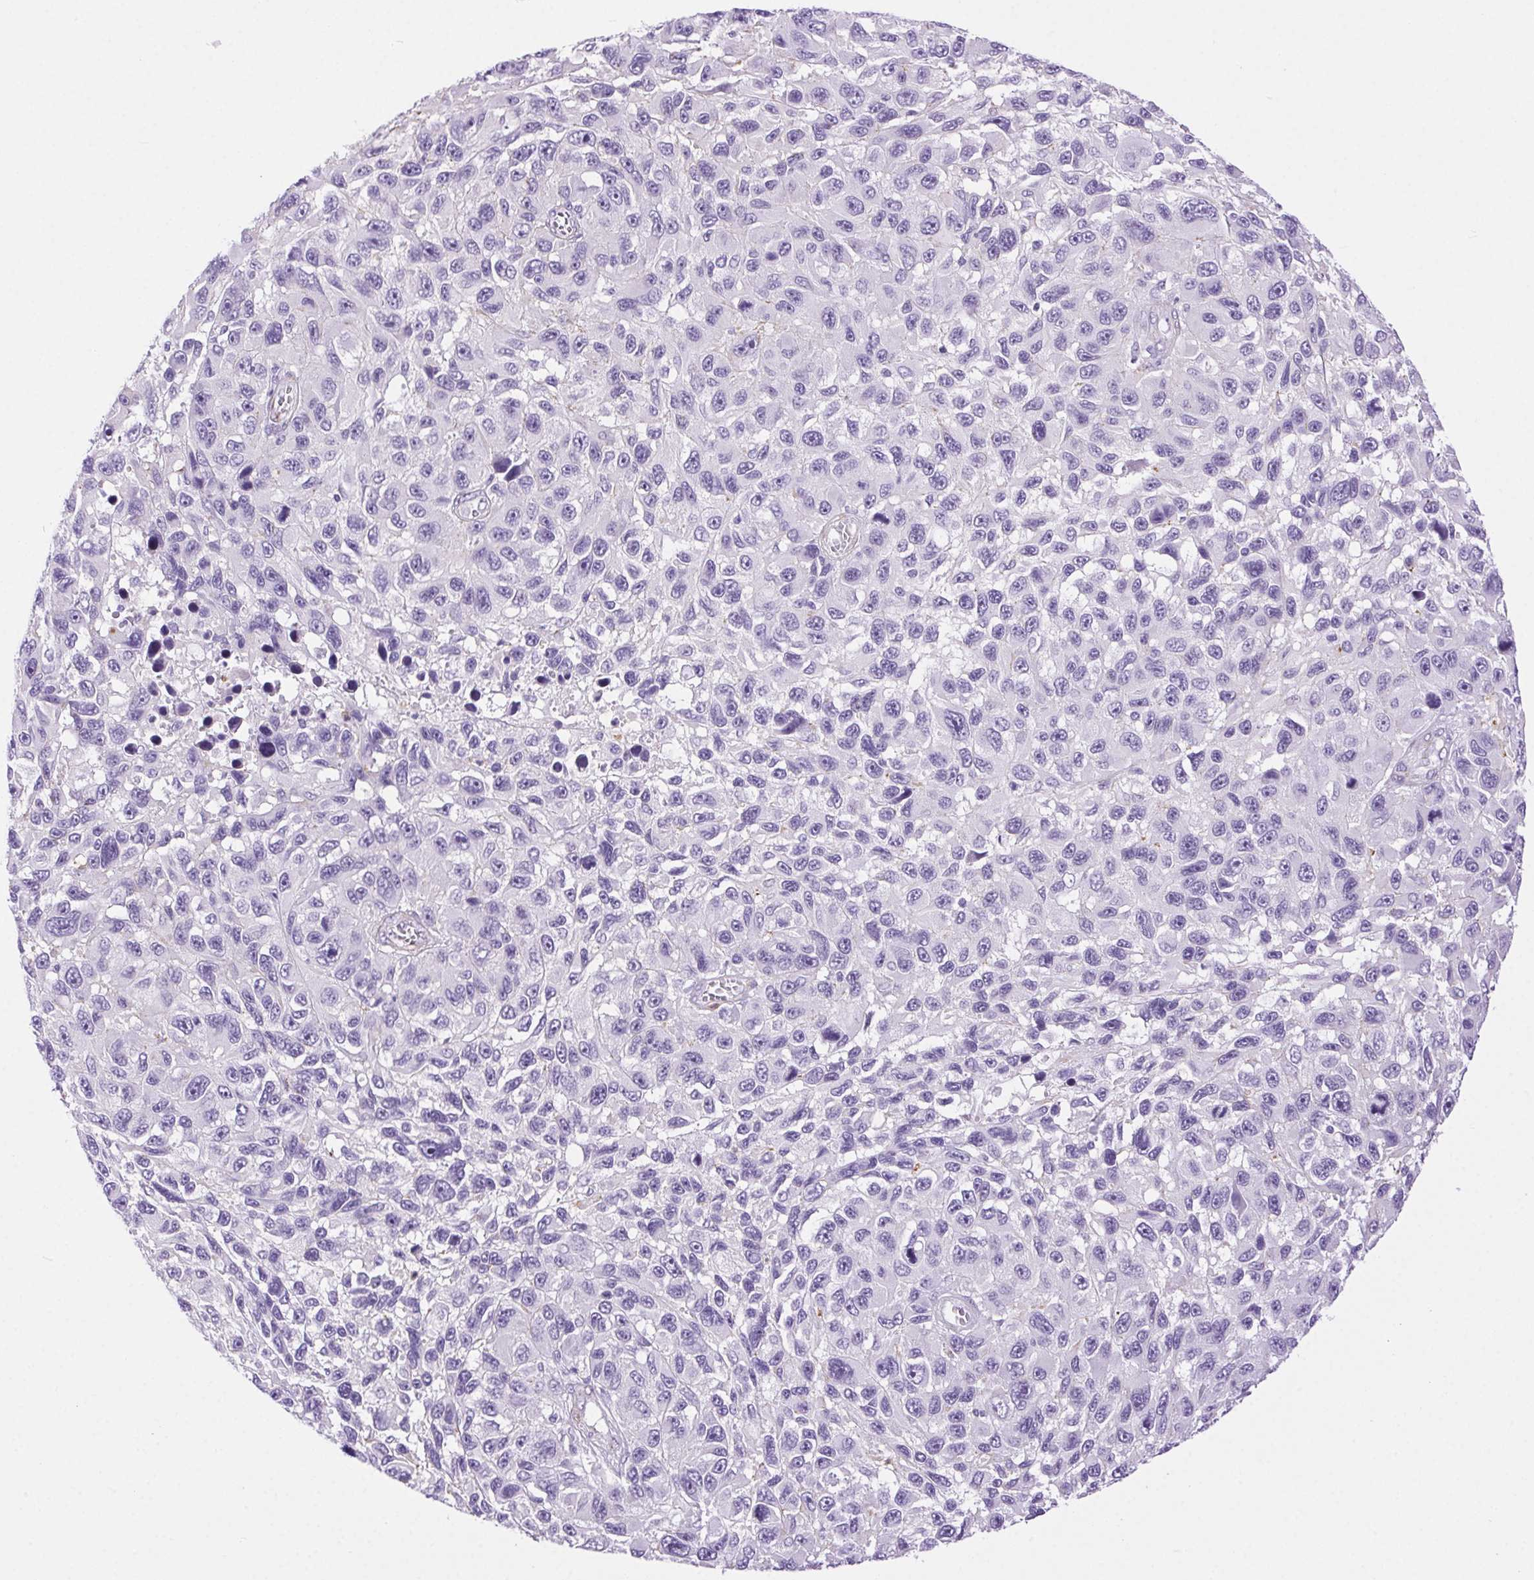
{"staining": {"intensity": "negative", "quantity": "none", "location": "none"}, "tissue": "melanoma", "cell_type": "Tumor cells", "image_type": "cancer", "snomed": [{"axis": "morphology", "description": "Malignant melanoma, NOS"}, {"axis": "topography", "description": "Skin"}], "caption": "Immunohistochemistry (IHC) of malignant melanoma shows no positivity in tumor cells.", "gene": "SHCBP1L", "patient": {"sex": "male", "age": 53}}